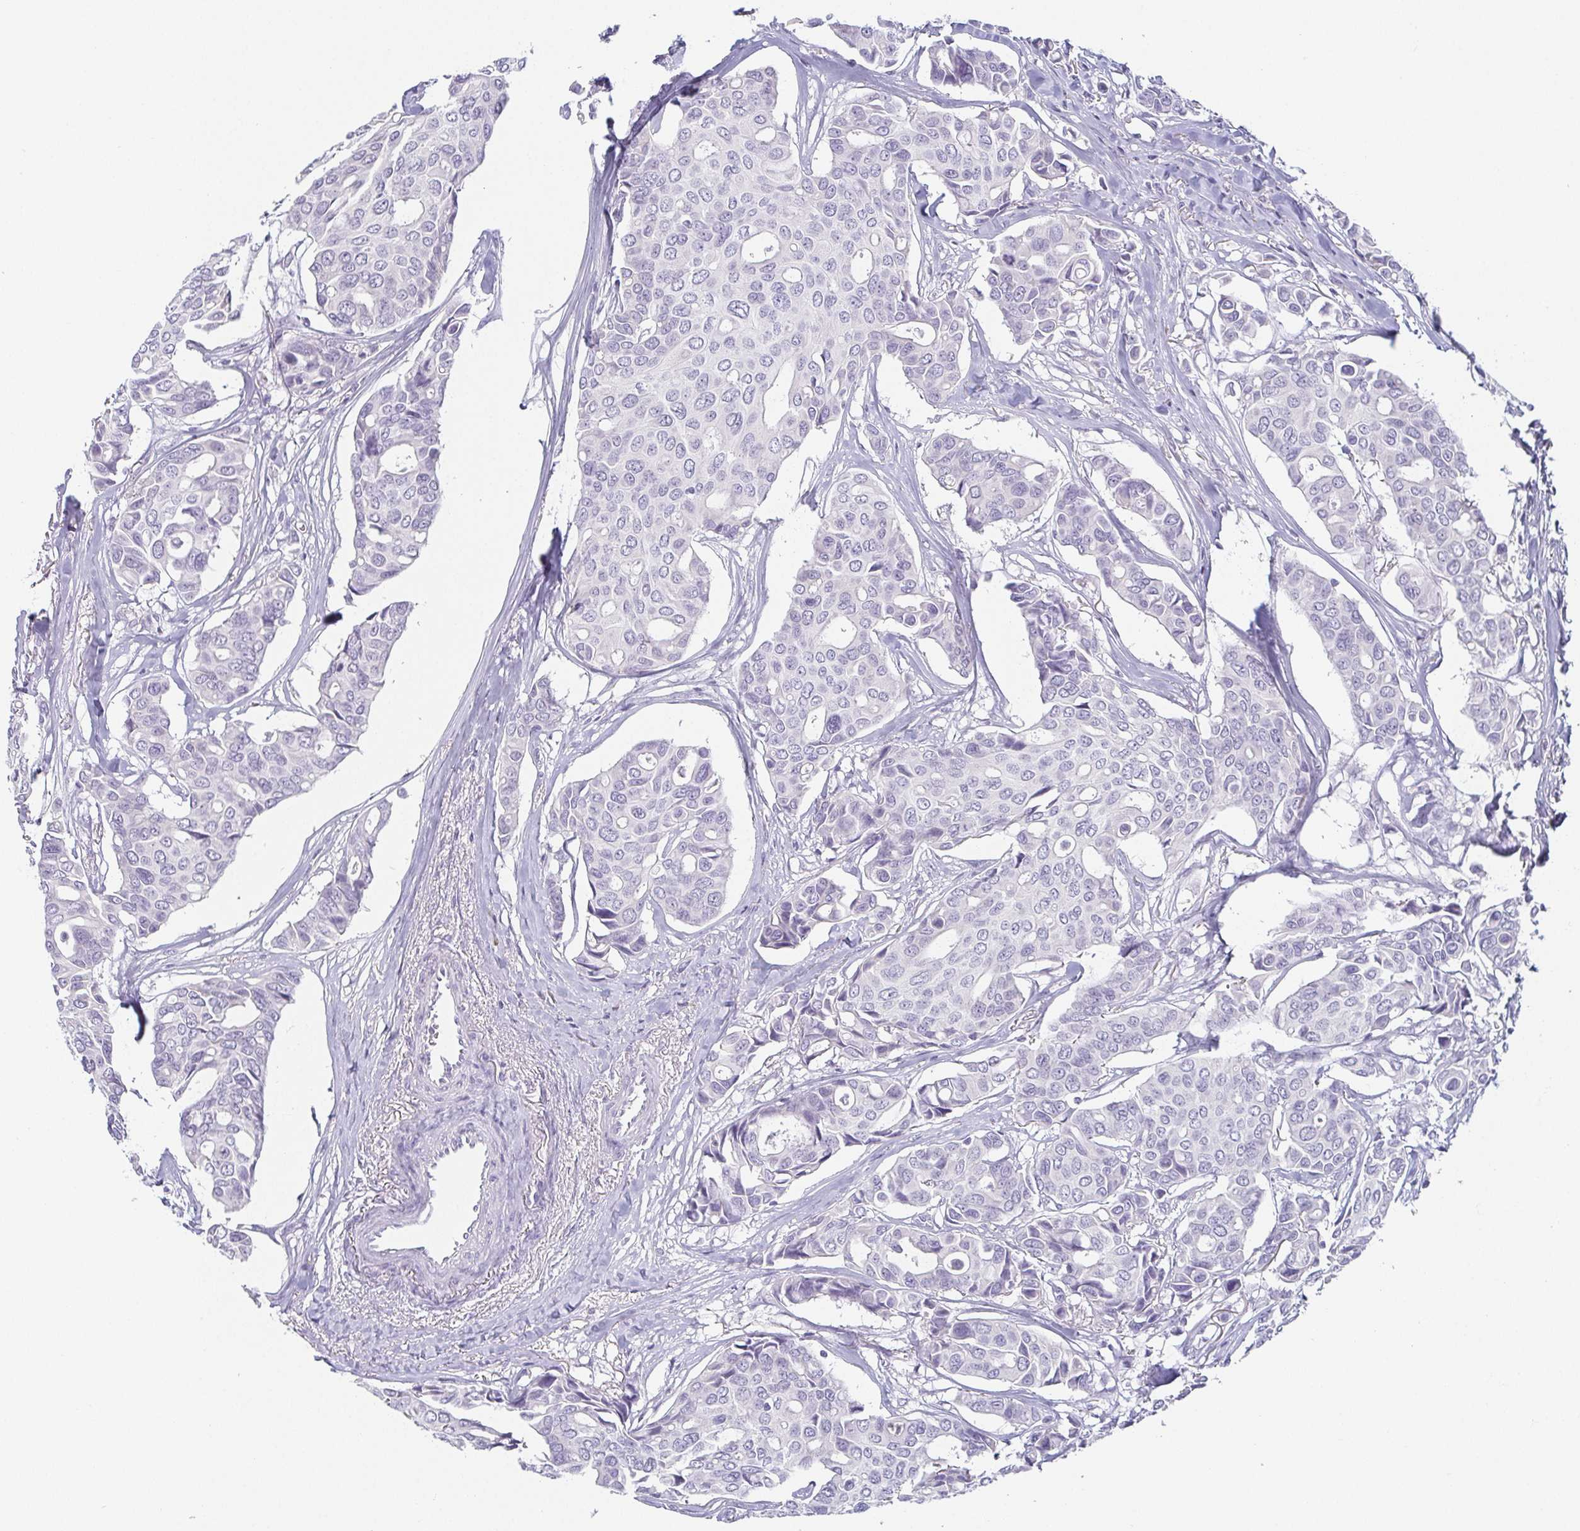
{"staining": {"intensity": "negative", "quantity": "none", "location": "none"}, "tissue": "breast cancer", "cell_type": "Tumor cells", "image_type": "cancer", "snomed": [{"axis": "morphology", "description": "Duct carcinoma"}, {"axis": "topography", "description": "Breast"}], "caption": "Immunohistochemical staining of breast cancer exhibits no significant staining in tumor cells.", "gene": "PRR27", "patient": {"sex": "female", "age": 54}}